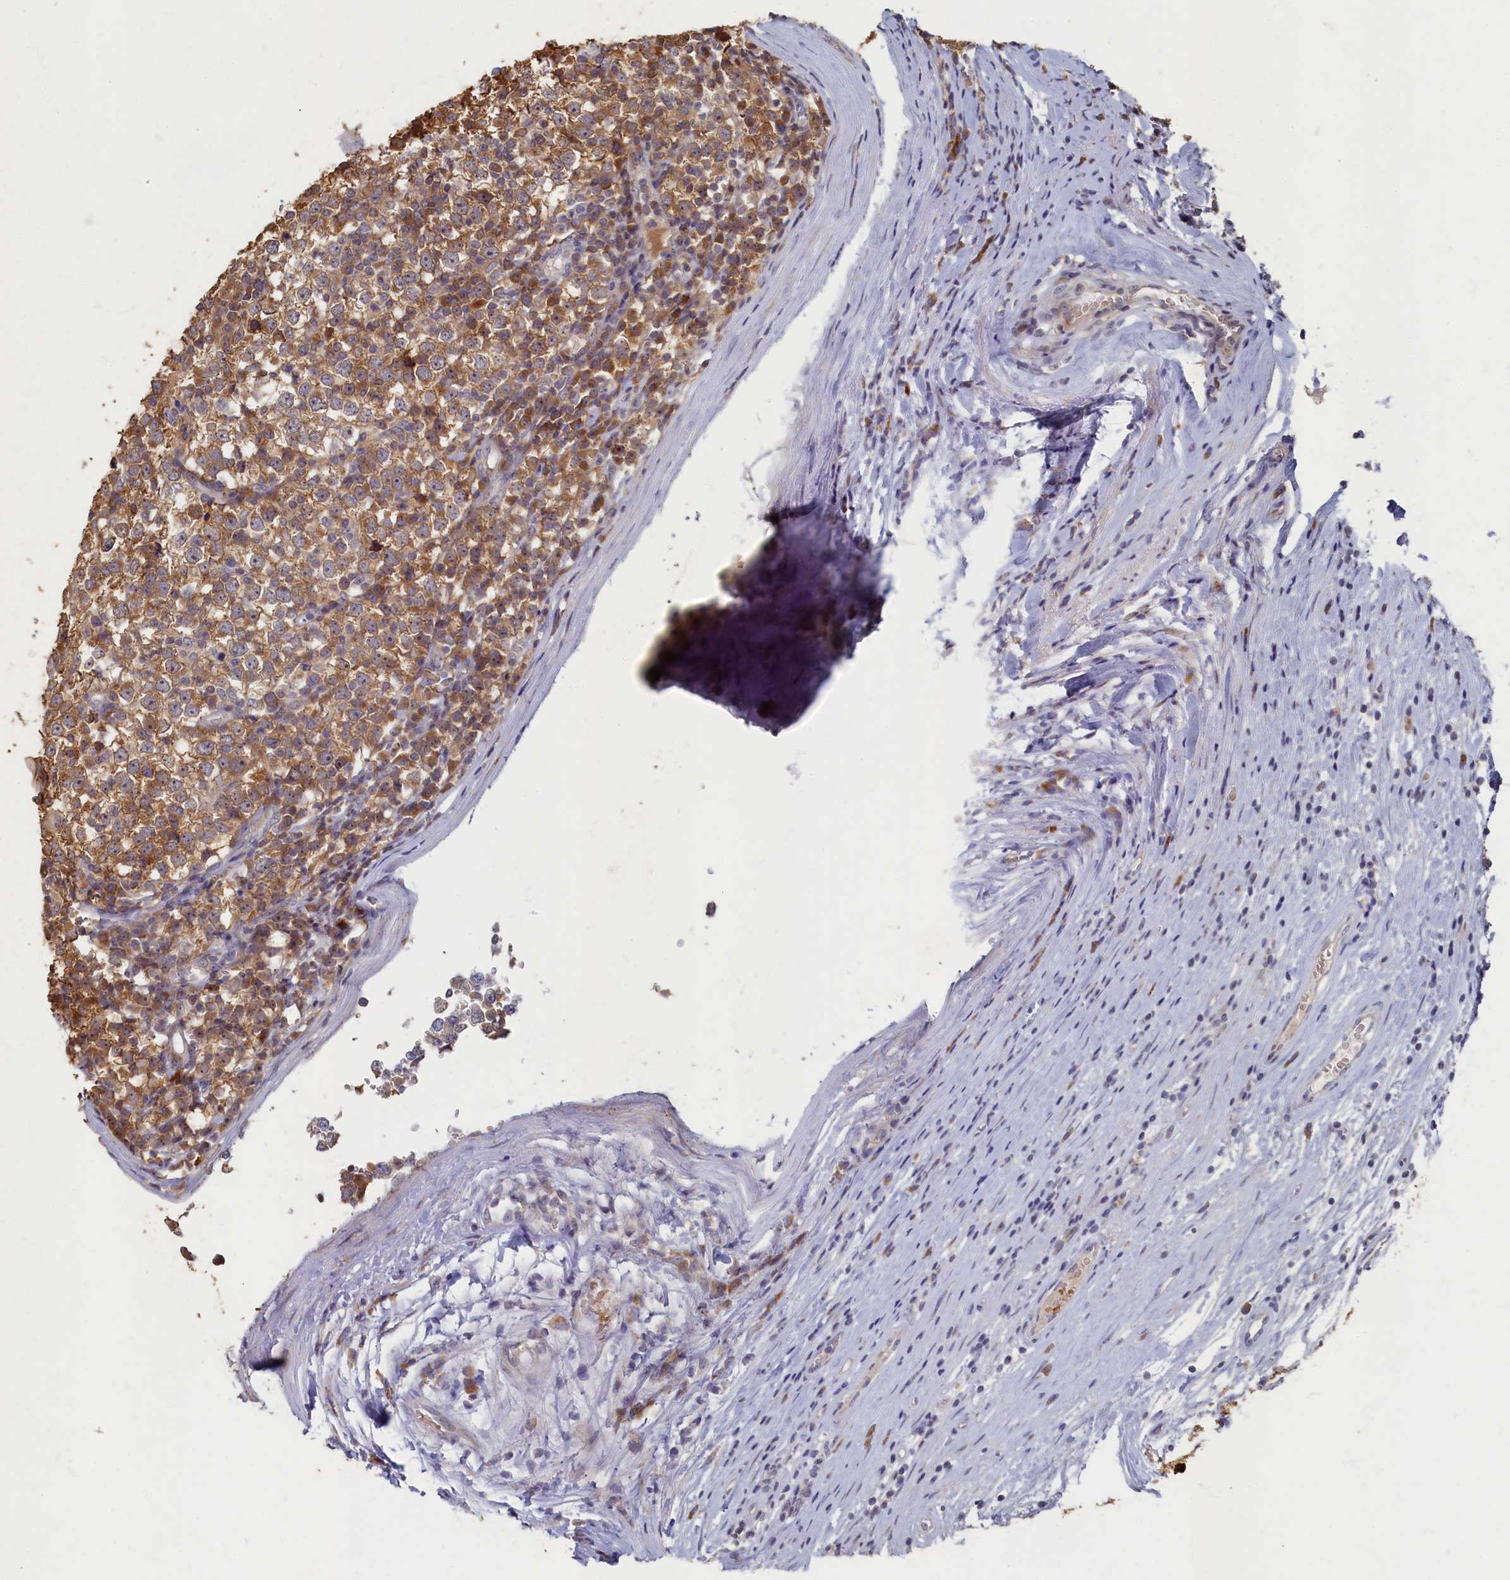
{"staining": {"intensity": "moderate", "quantity": ">75%", "location": "cytoplasmic/membranous"}, "tissue": "testis cancer", "cell_type": "Tumor cells", "image_type": "cancer", "snomed": [{"axis": "morphology", "description": "Seminoma, NOS"}, {"axis": "topography", "description": "Testis"}], "caption": "Seminoma (testis) was stained to show a protein in brown. There is medium levels of moderate cytoplasmic/membranous staining in approximately >75% of tumor cells.", "gene": "HUNK", "patient": {"sex": "male", "age": 65}}